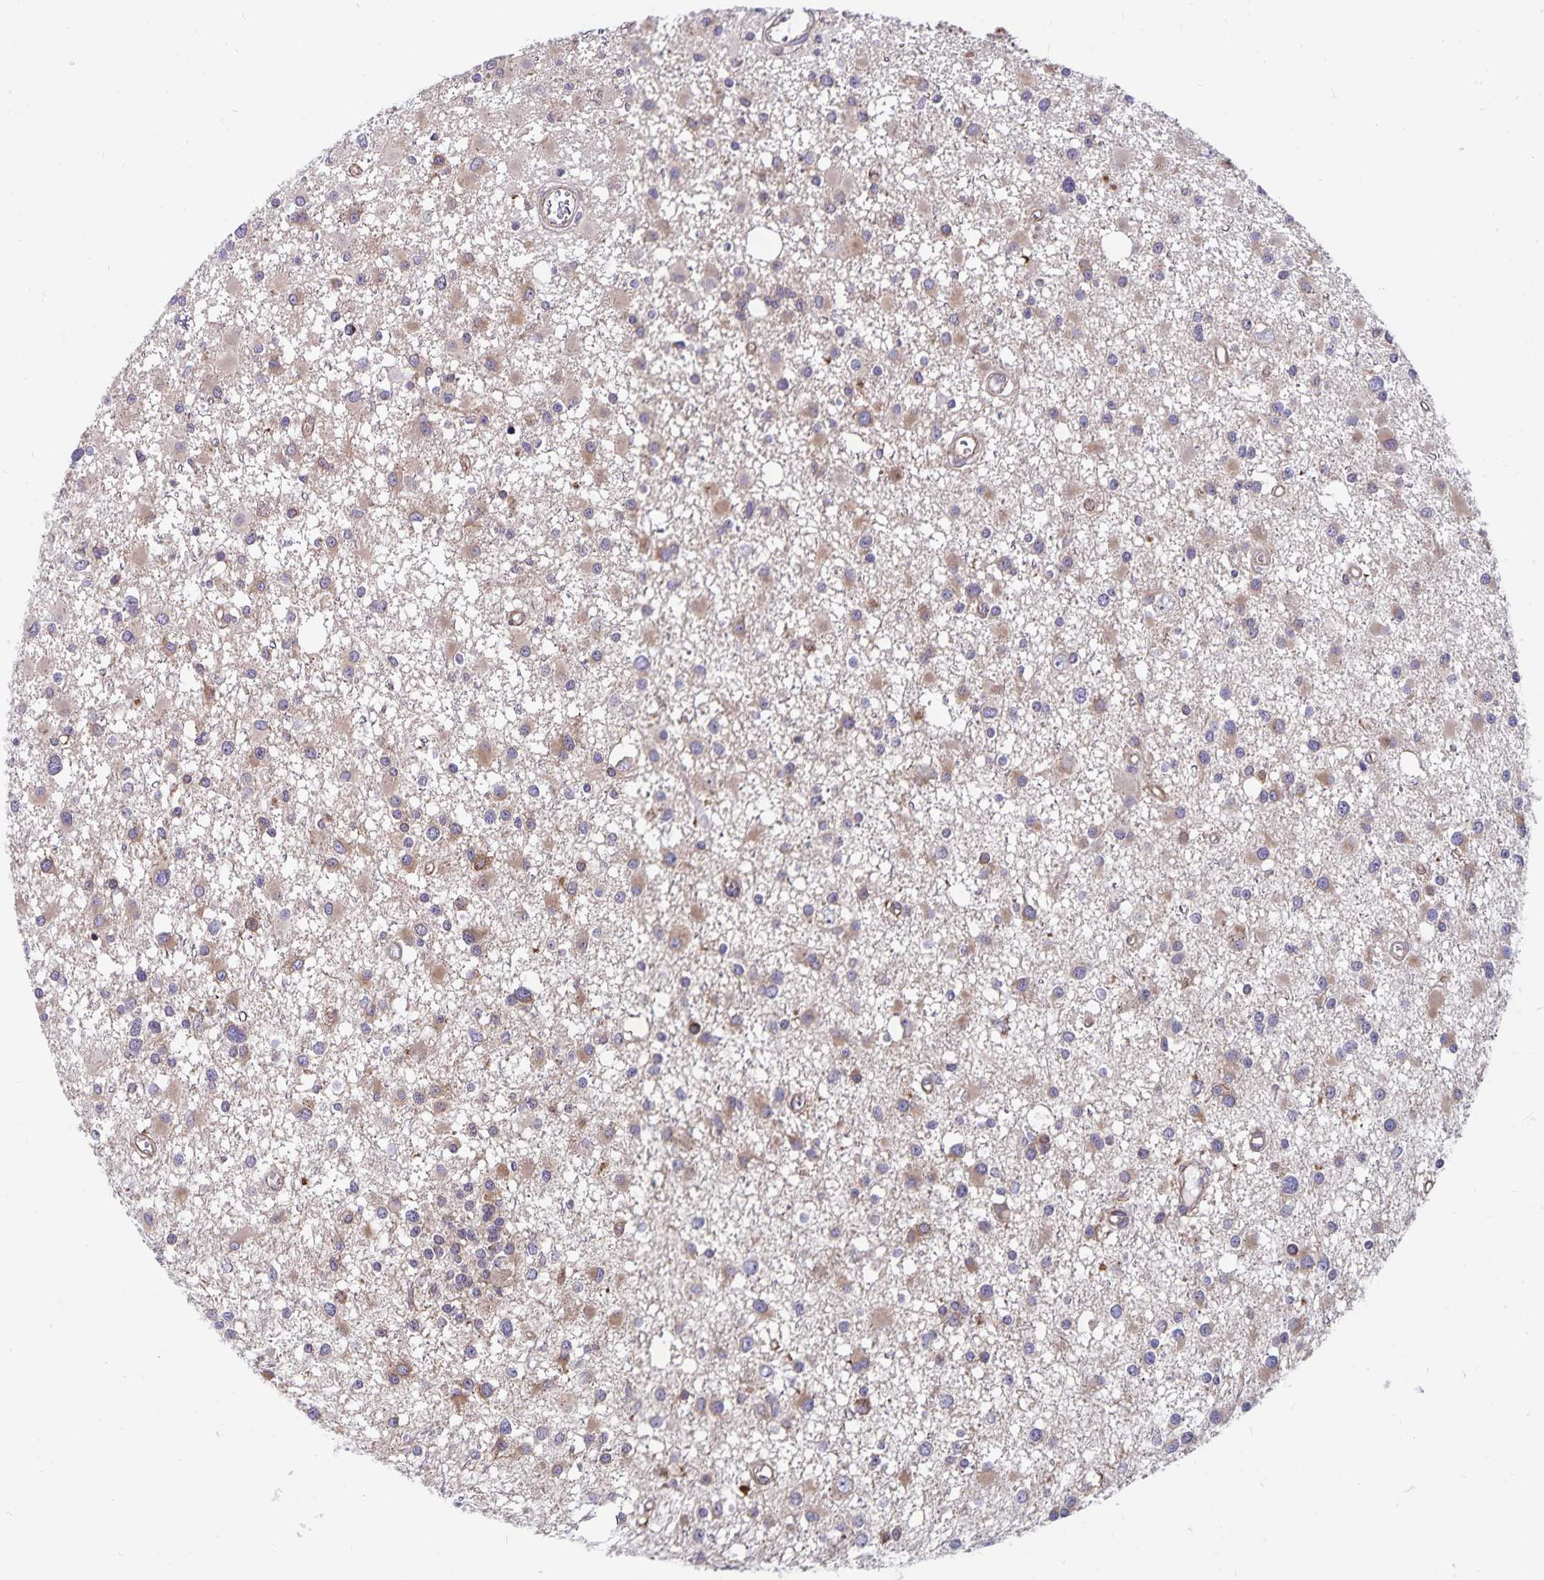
{"staining": {"intensity": "weak", "quantity": ">75%", "location": "cytoplasmic/membranous"}, "tissue": "glioma", "cell_type": "Tumor cells", "image_type": "cancer", "snomed": [{"axis": "morphology", "description": "Glioma, malignant, High grade"}, {"axis": "topography", "description": "Brain"}], "caption": "Weak cytoplasmic/membranous staining is seen in about >75% of tumor cells in glioma.", "gene": "SEC62", "patient": {"sex": "male", "age": 54}}